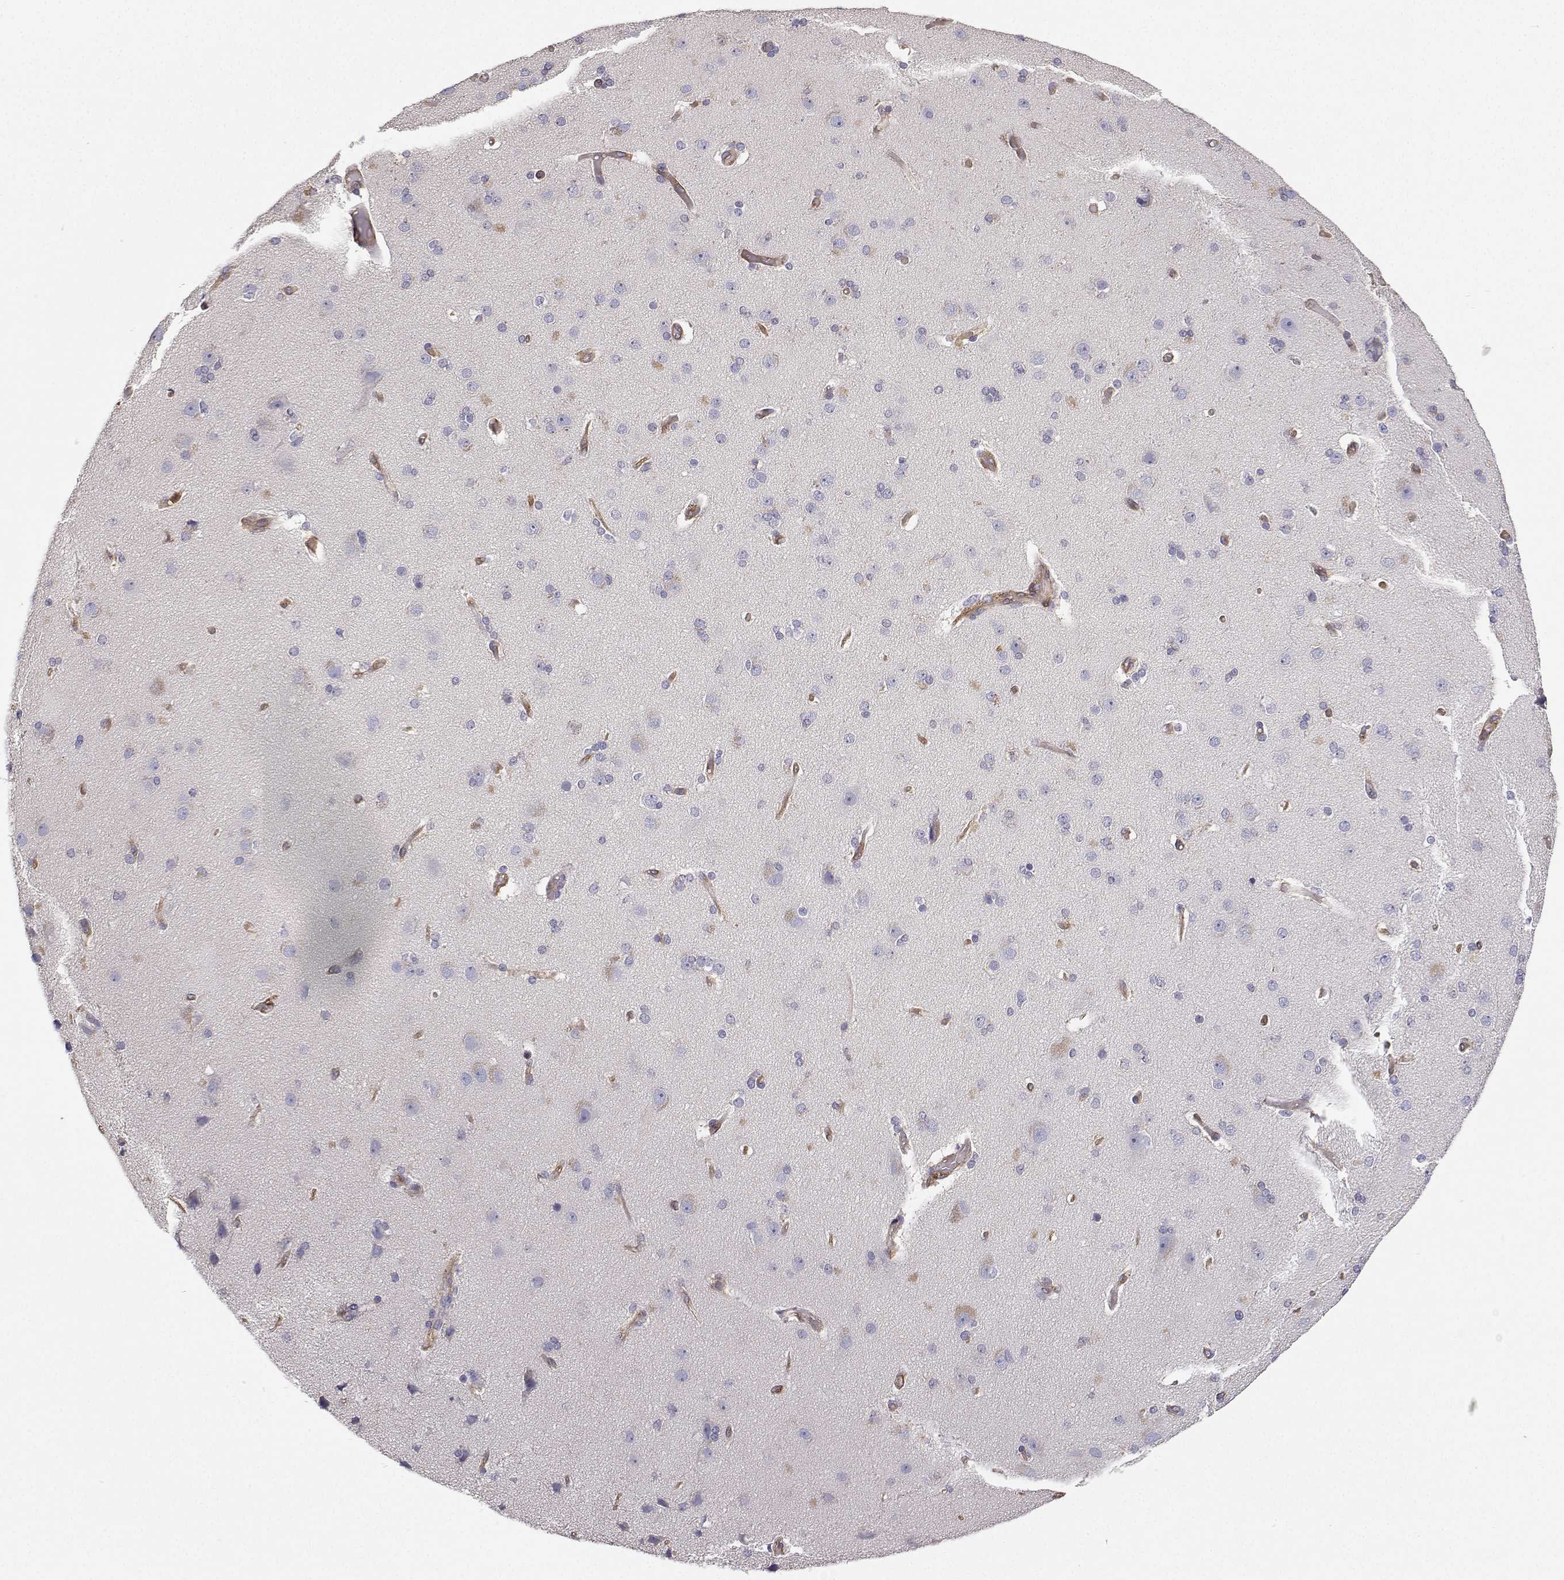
{"staining": {"intensity": "moderate", "quantity": "25%-75%", "location": "cytoplasmic/membranous"}, "tissue": "cerebral cortex", "cell_type": "Endothelial cells", "image_type": "normal", "snomed": [{"axis": "morphology", "description": "Normal tissue, NOS"}, {"axis": "morphology", "description": "Glioma, malignant, High grade"}, {"axis": "topography", "description": "Cerebral cortex"}], "caption": "This histopathology image reveals immunohistochemistry (IHC) staining of unremarkable human cerebral cortex, with medium moderate cytoplasmic/membranous expression in approximately 25%-75% of endothelial cells.", "gene": "MYH9", "patient": {"sex": "male", "age": 71}}